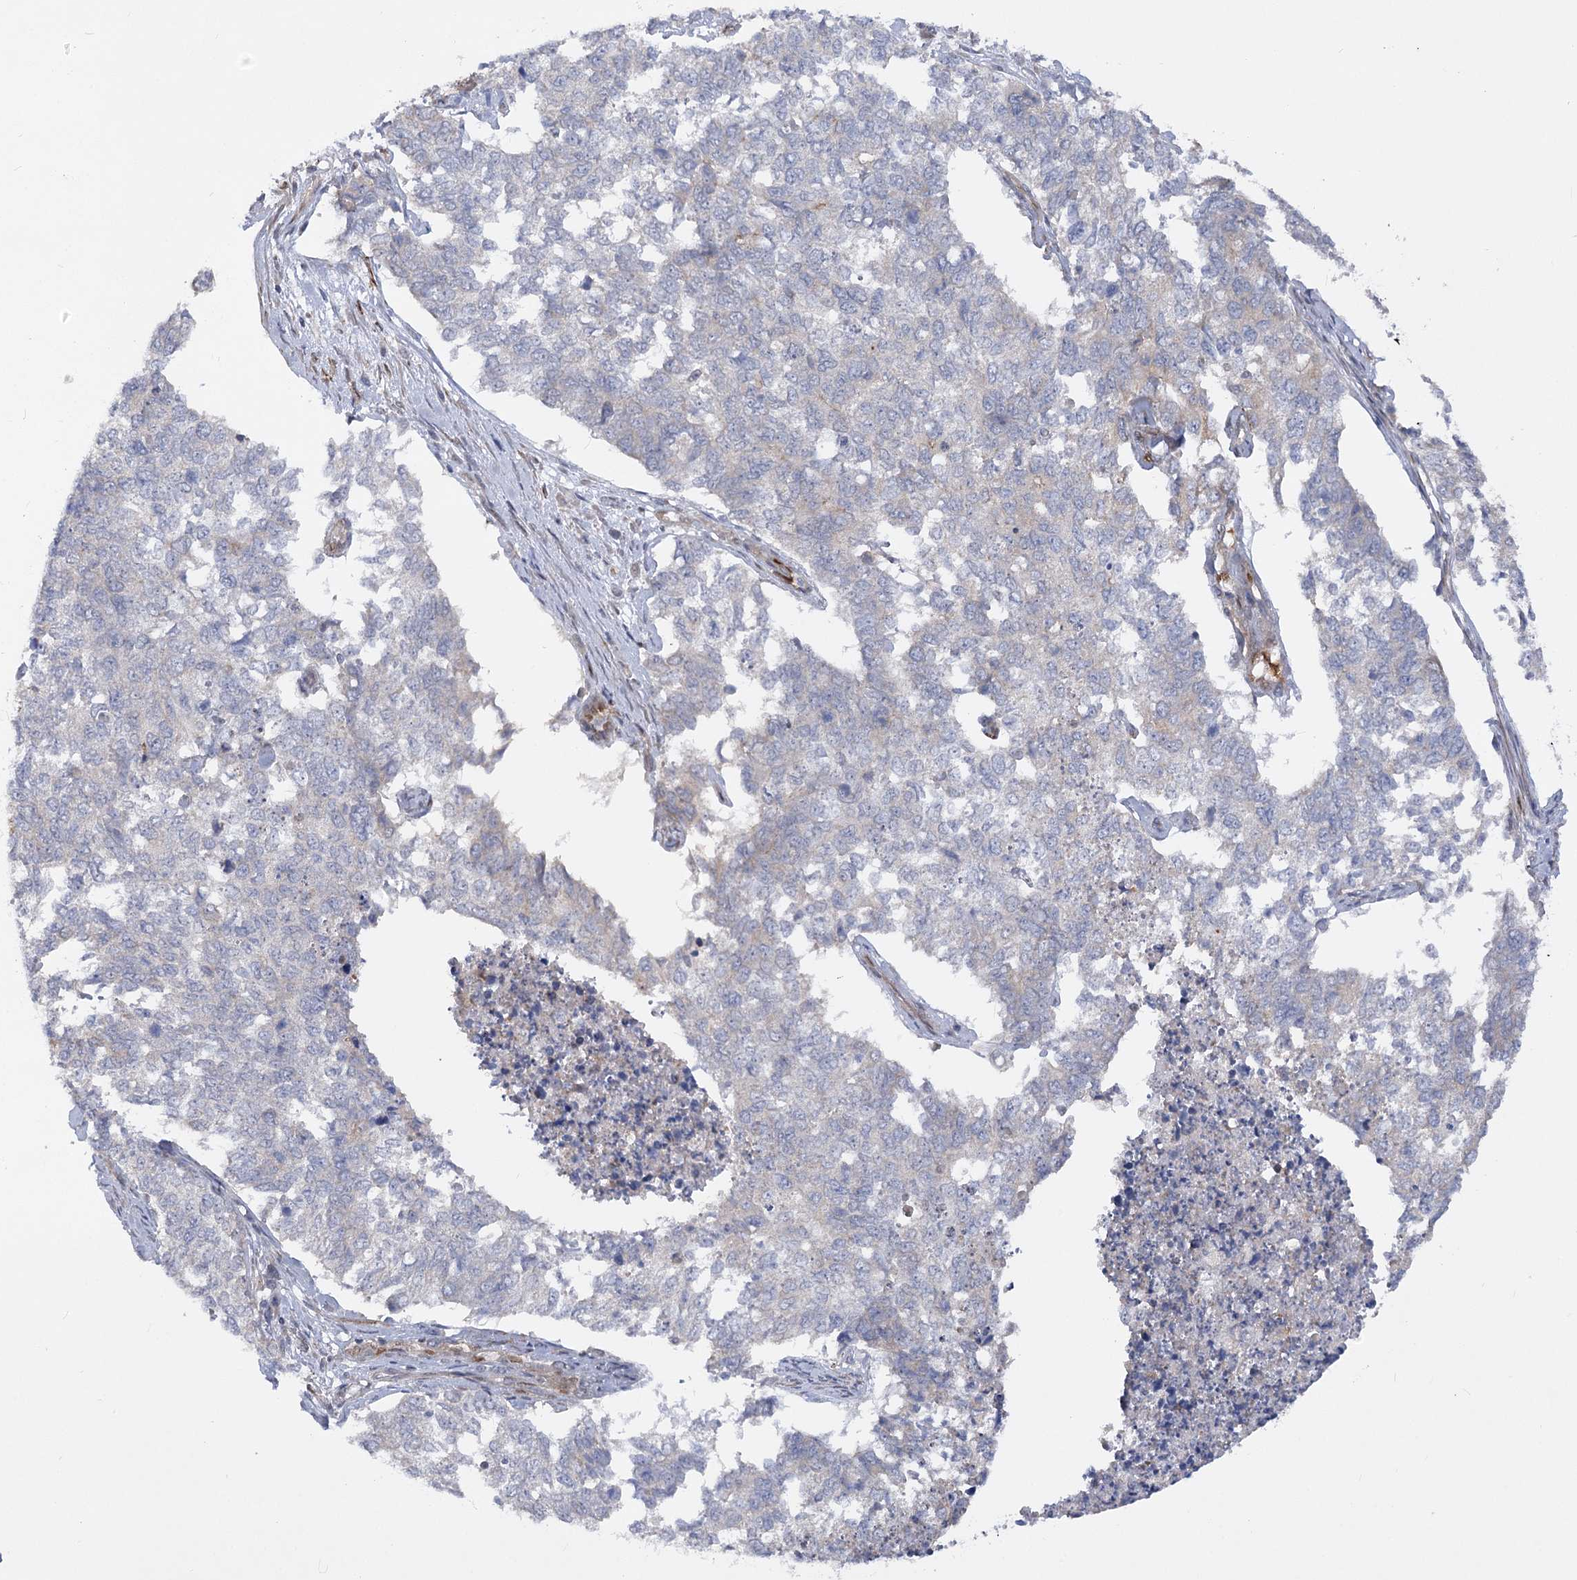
{"staining": {"intensity": "negative", "quantity": "none", "location": "none"}, "tissue": "cervical cancer", "cell_type": "Tumor cells", "image_type": "cancer", "snomed": [{"axis": "morphology", "description": "Squamous cell carcinoma, NOS"}, {"axis": "topography", "description": "Cervix"}], "caption": "An image of cervical cancer (squamous cell carcinoma) stained for a protein exhibits no brown staining in tumor cells.", "gene": "ARSI", "patient": {"sex": "female", "age": 63}}